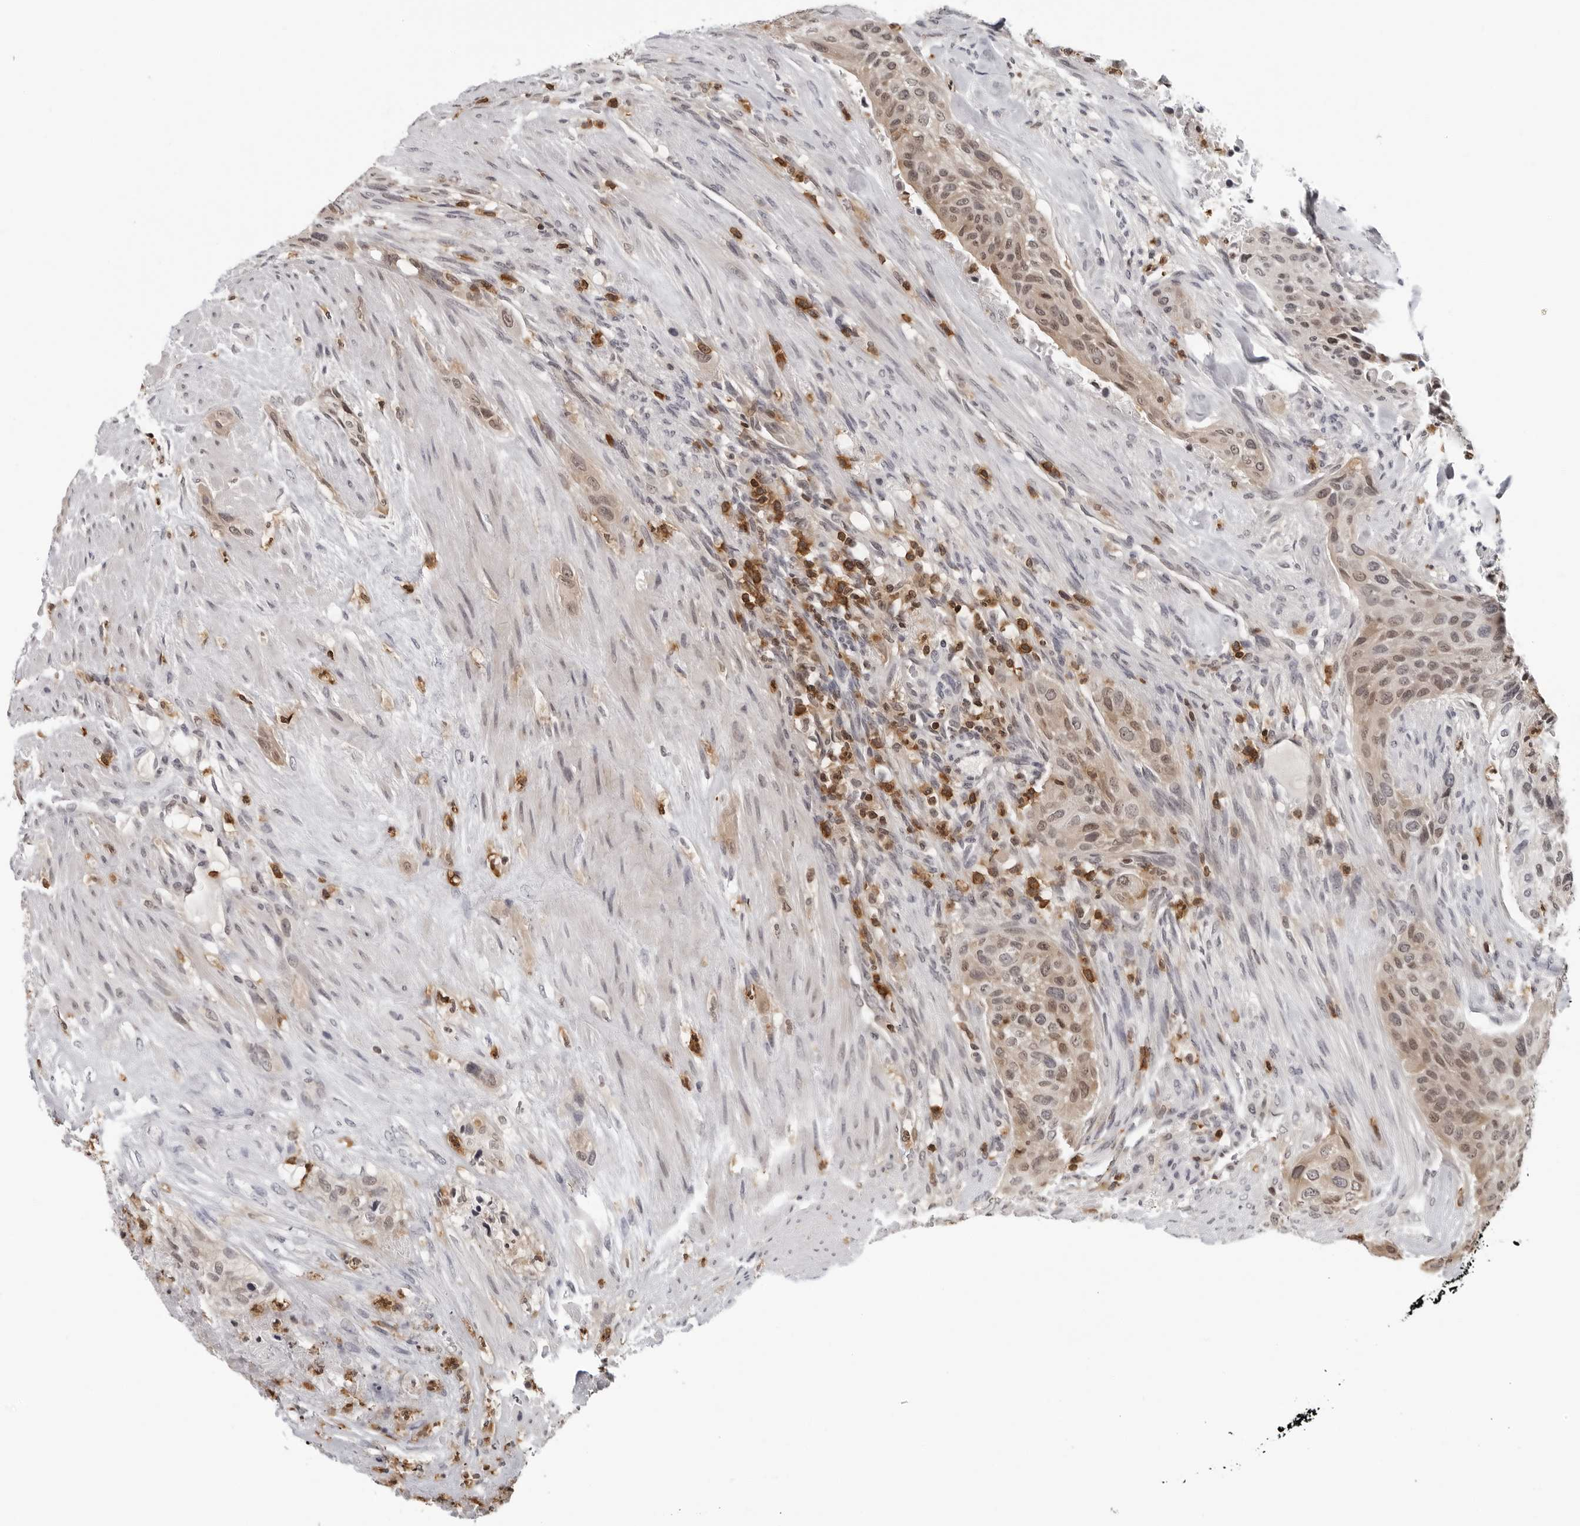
{"staining": {"intensity": "weak", "quantity": ">75%", "location": "cytoplasmic/membranous,nuclear"}, "tissue": "urothelial cancer", "cell_type": "Tumor cells", "image_type": "cancer", "snomed": [{"axis": "morphology", "description": "Urothelial carcinoma, High grade"}, {"axis": "topography", "description": "Urinary bladder"}], "caption": "Approximately >75% of tumor cells in urothelial cancer reveal weak cytoplasmic/membranous and nuclear protein positivity as visualized by brown immunohistochemical staining.", "gene": "HSPH1", "patient": {"sex": "male", "age": 35}}